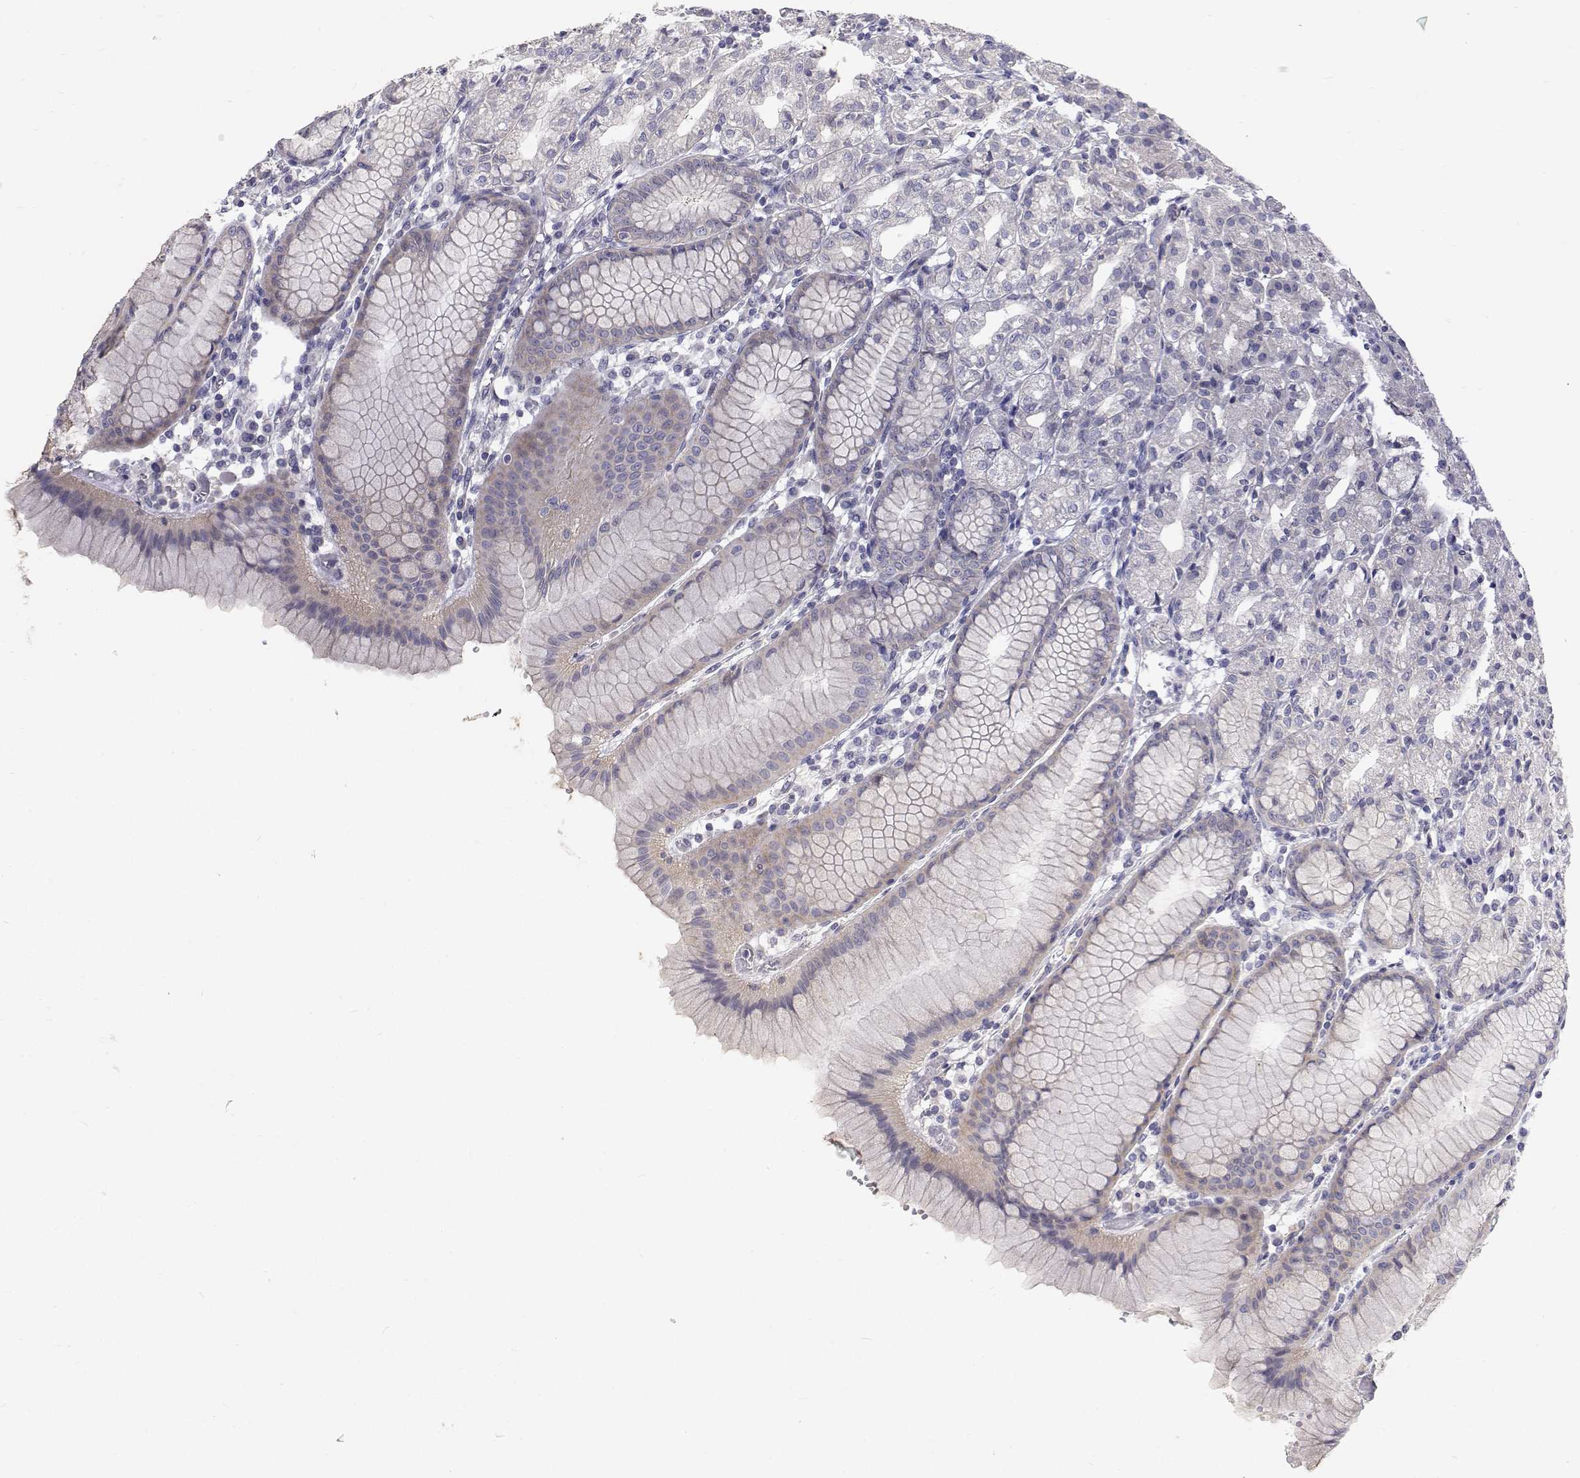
{"staining": {"intensity": "negative", "quantity": "none", "location": "none"}, "tissue": "stomach", "cell_type": "Glandular cells", "image_type": "normal", "snomed": [{"axis": "morphology", "description": "Normal tissue, NOS"}, {"axis": "topography", "description": "Stomach"}], "caption": "Protein analysis of normal stomach demonstrates no significant positivity in glandular cells. (DAB immunohistochemistry visualized using brightfield microscopy, high magnification).", "gene": "MYPN", "patient": {"sex": "female", "age": 57}}